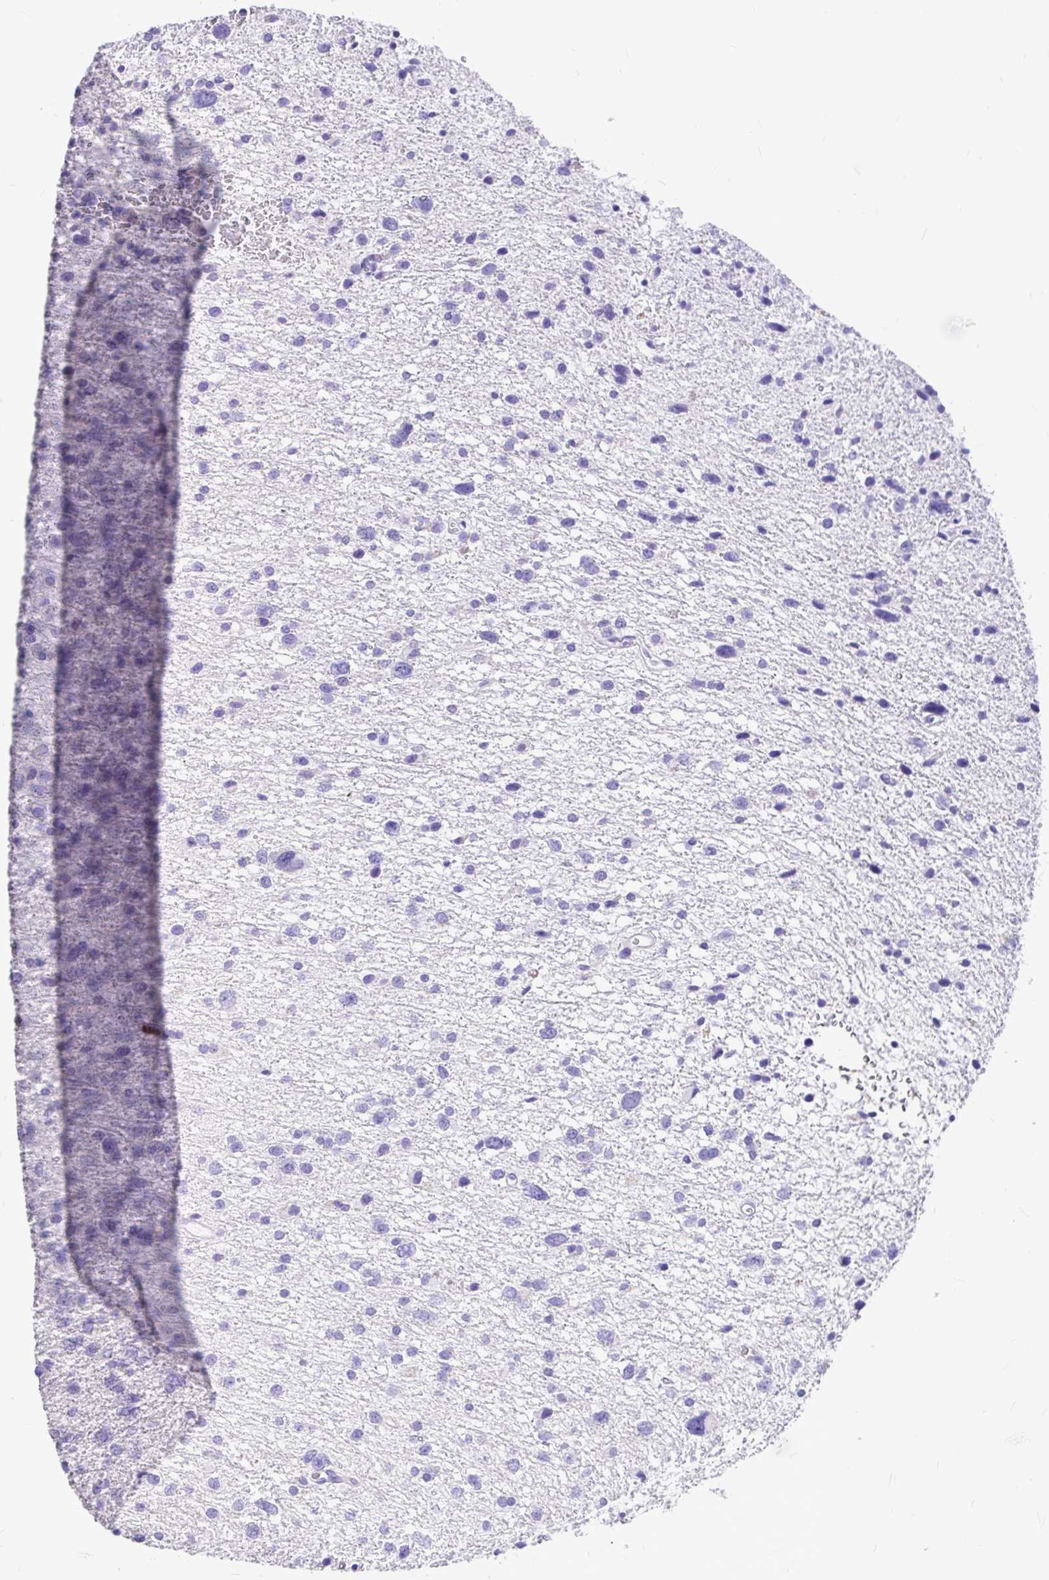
{"staining": {"intensity": "negative", "quantity": "none", "location": "none"}, "tissue": "glioma", "cell_type": "Tumor cells", "image_type": "cancer", "snomed": [{"axis": "morphology", "description": "Glioma, malignant, Low grade"}, {"axis": "topography", "description": "Brain"}], "caption": "A histopathology image of glioma stained for a protein demonstrates no brown staining in tumor cells.", "gene": "CLEC1B", "patient": {"sex": "female", "age": 55}}